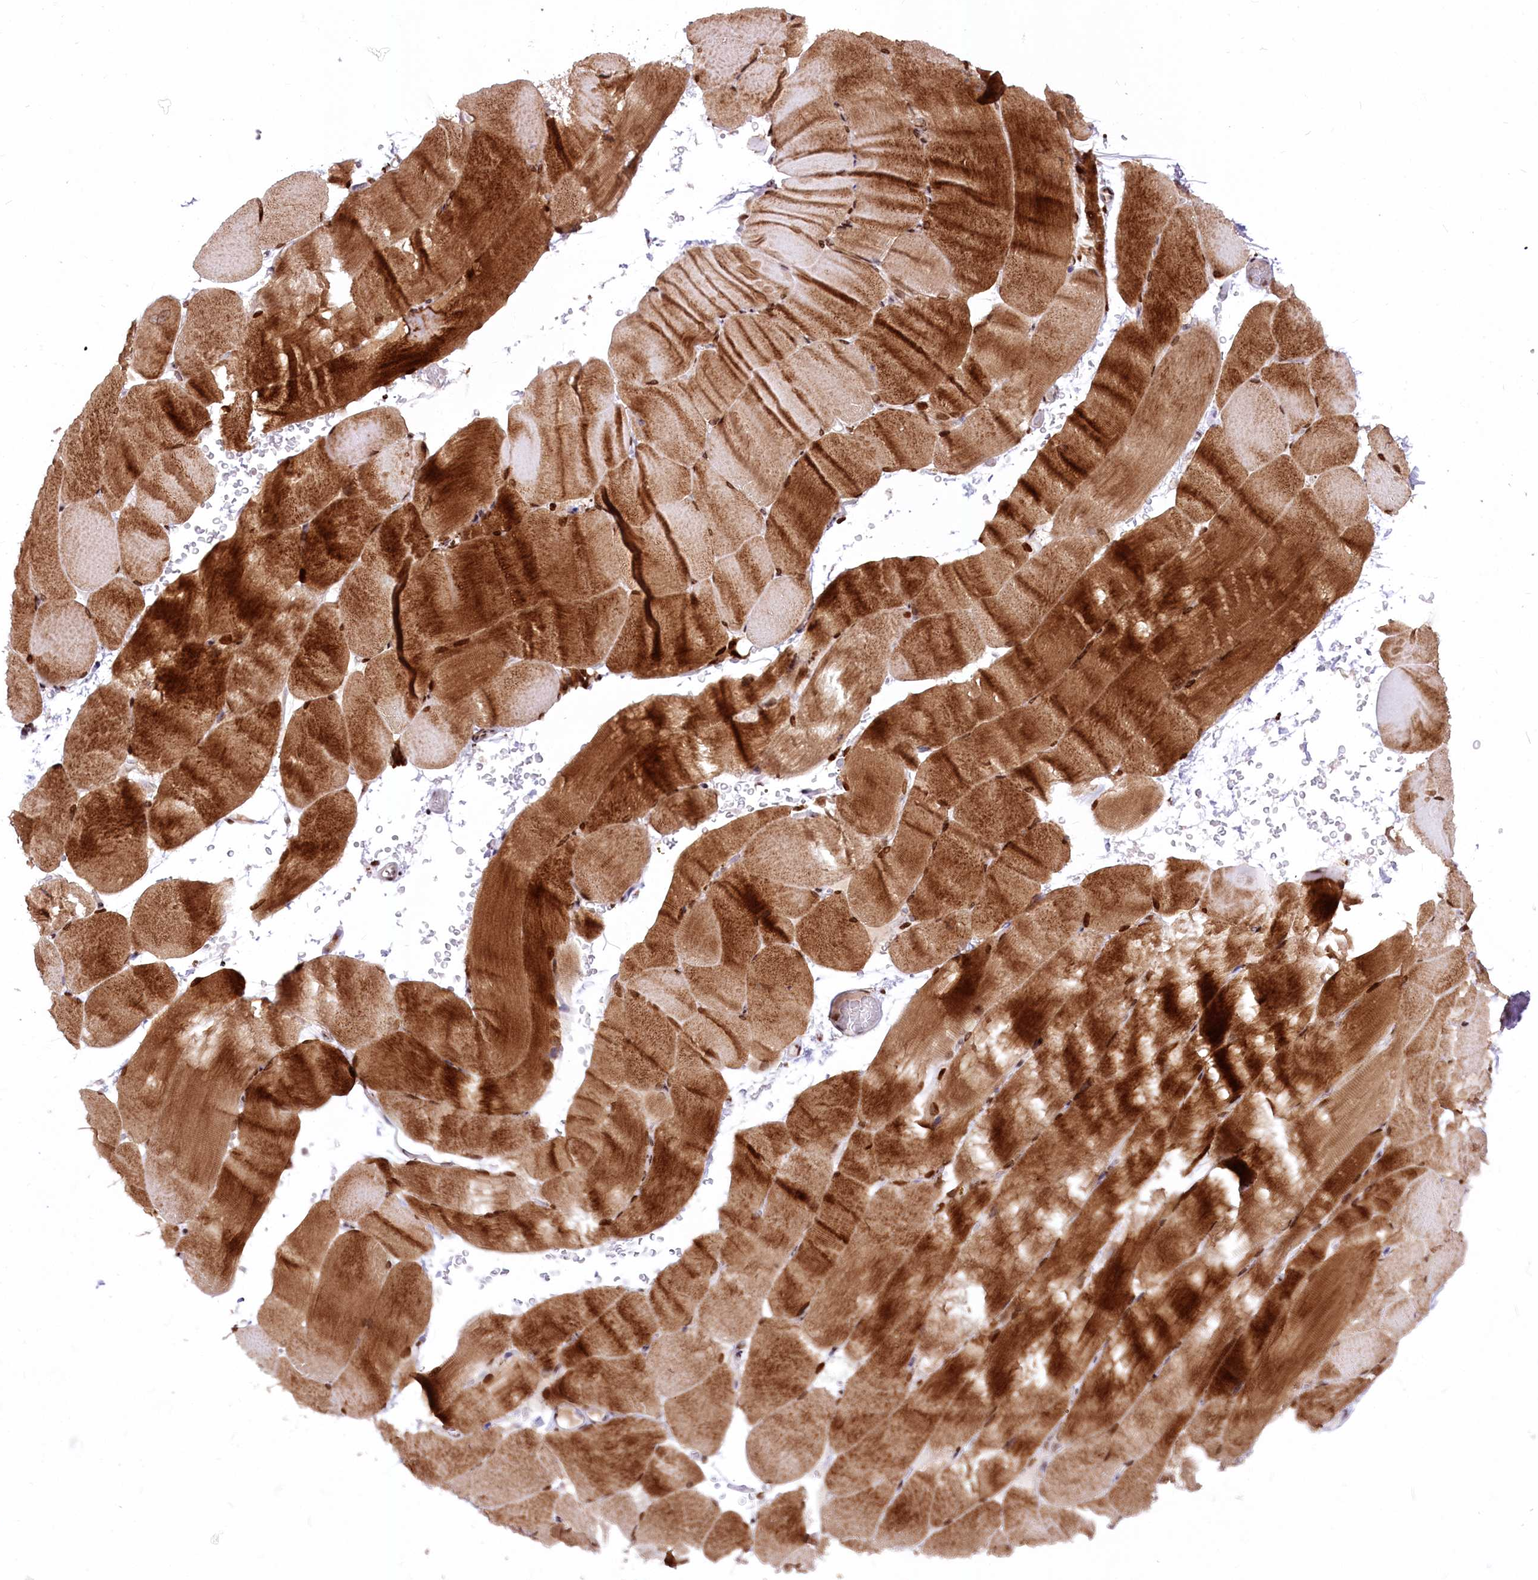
{"staining": {"intensity": "strong", "quantity": ">75%", "location": "cytoplasmic/membranous,nuclear"}, "tissue": "skeletal muscle", "cell_type": "Myocytes", "image_type": "normal", "snomed": [{"axis": "morphology", "description": "Normal tissue, NOS"}, {"axis": "topography", "description": "Skeletal muscle"}, {"axis": "topography", "description": "Parathyroid gland"}], "caption": "Strong cytoplasmic/membranous,nuclear protein expression is appreciated in about >75% of myocytes in skeletal muscle.", "gene": "ZFYVE27", "patient": {"sex": "female", "age": 37}}